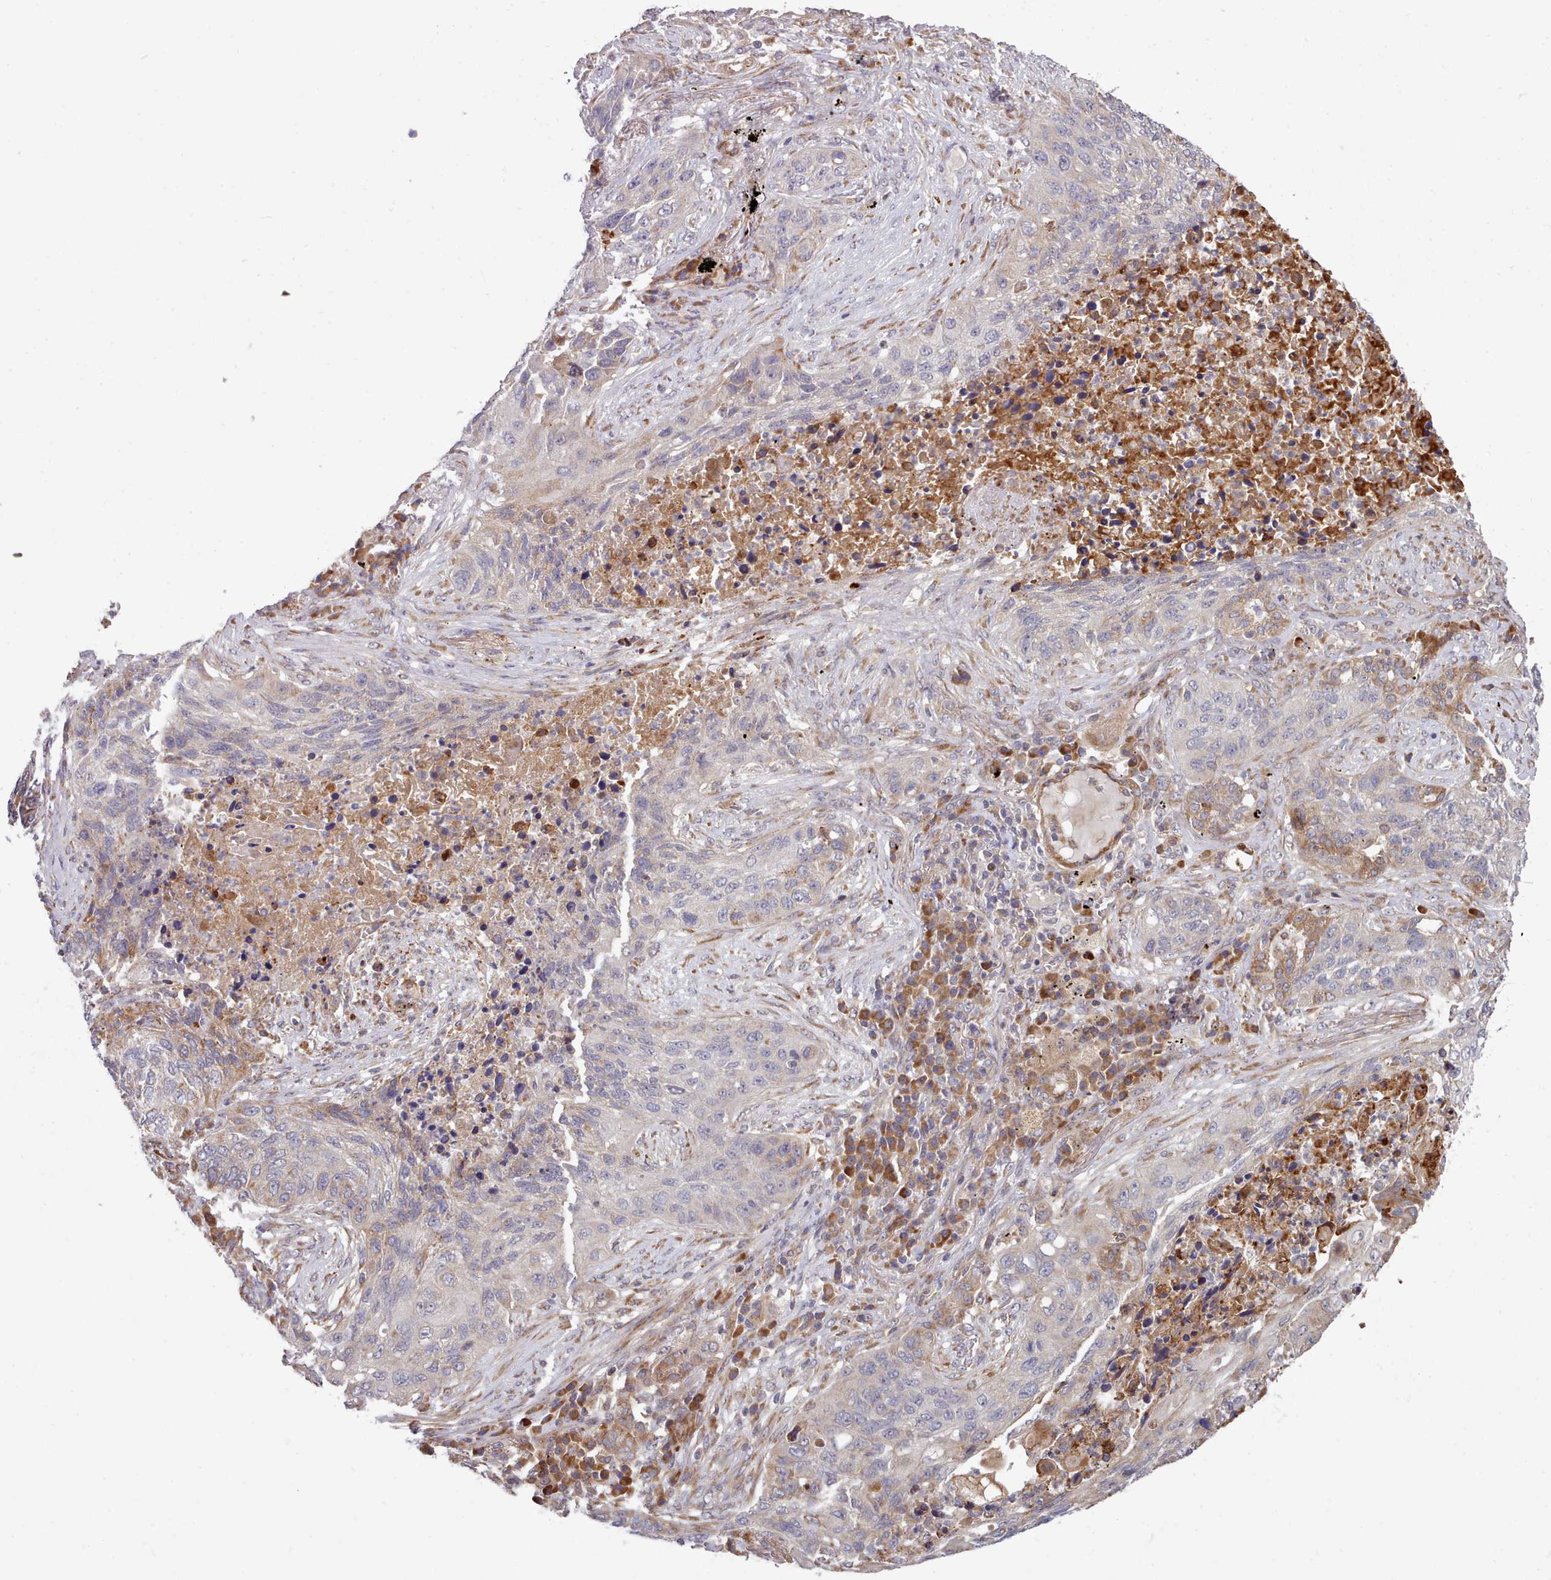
{"staining": {"intensity": "moderate", "quantity": "<25%", "location": "cytoplasmic/membranous"}, "tissue": "lung cancer", "cell_type": "Tumor cells", "image_type": "cancer", "snomed": [{"axis": "morphology", "description": "Squamous cell carcinoma, NOS"}, {"axis": "topography", "description": "Lung"}], "caption": "Protein analysis of squamous cell carcinoma (lung) tissue displays moderate cytoplasmic/membranous positivity in approximately <25% of tumor cells.", "gene": "TRIM26", "patient": {"sex": "female", "age": 63}}